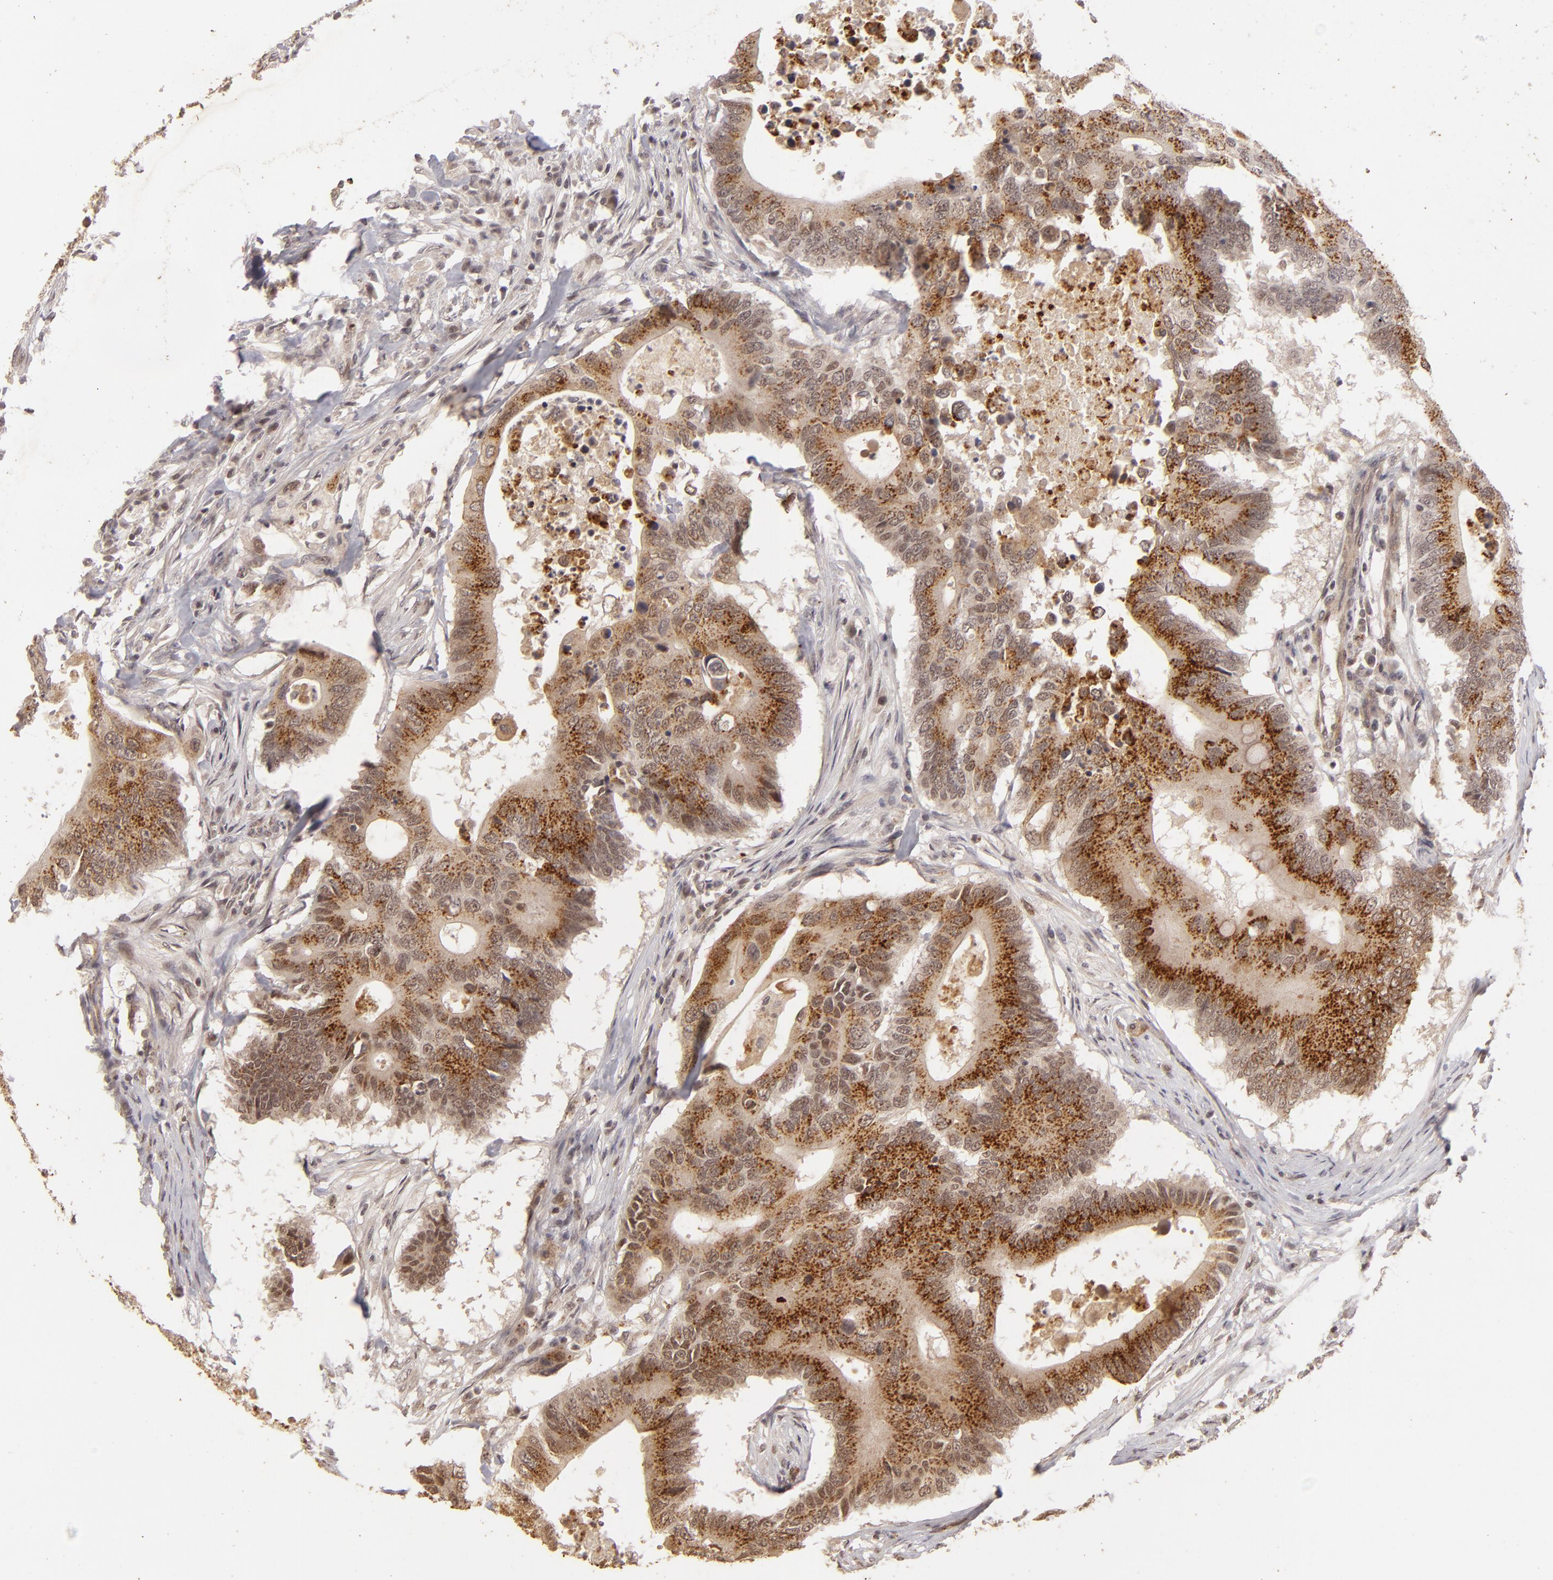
{"staining": {"intensity": "moderate", "quantity": ">75%", "location": "cytoplasmic/membranous"}, "tissue": "colorectal cancer", "cell_type": "Tumor cells", "image_type": "cancer", "snomed": [{"axis": "morphology", "description": "Adenocarcinoma, NOS"}, {"axis": "topography", "description": "Colon"}], "caption": "The histopathology image displays staining of colorectal cancer (adenocarcinoma), revealing moderate cytoplasmic/membranous protein positivity (brown color) within tumor cells. (DAB (3,3'-diaminobenzidine) IHC, brown staining for protein, blue staining for nuclei).", "gene": "DFFA", "patient": {"sex": "male", "age": 71}}